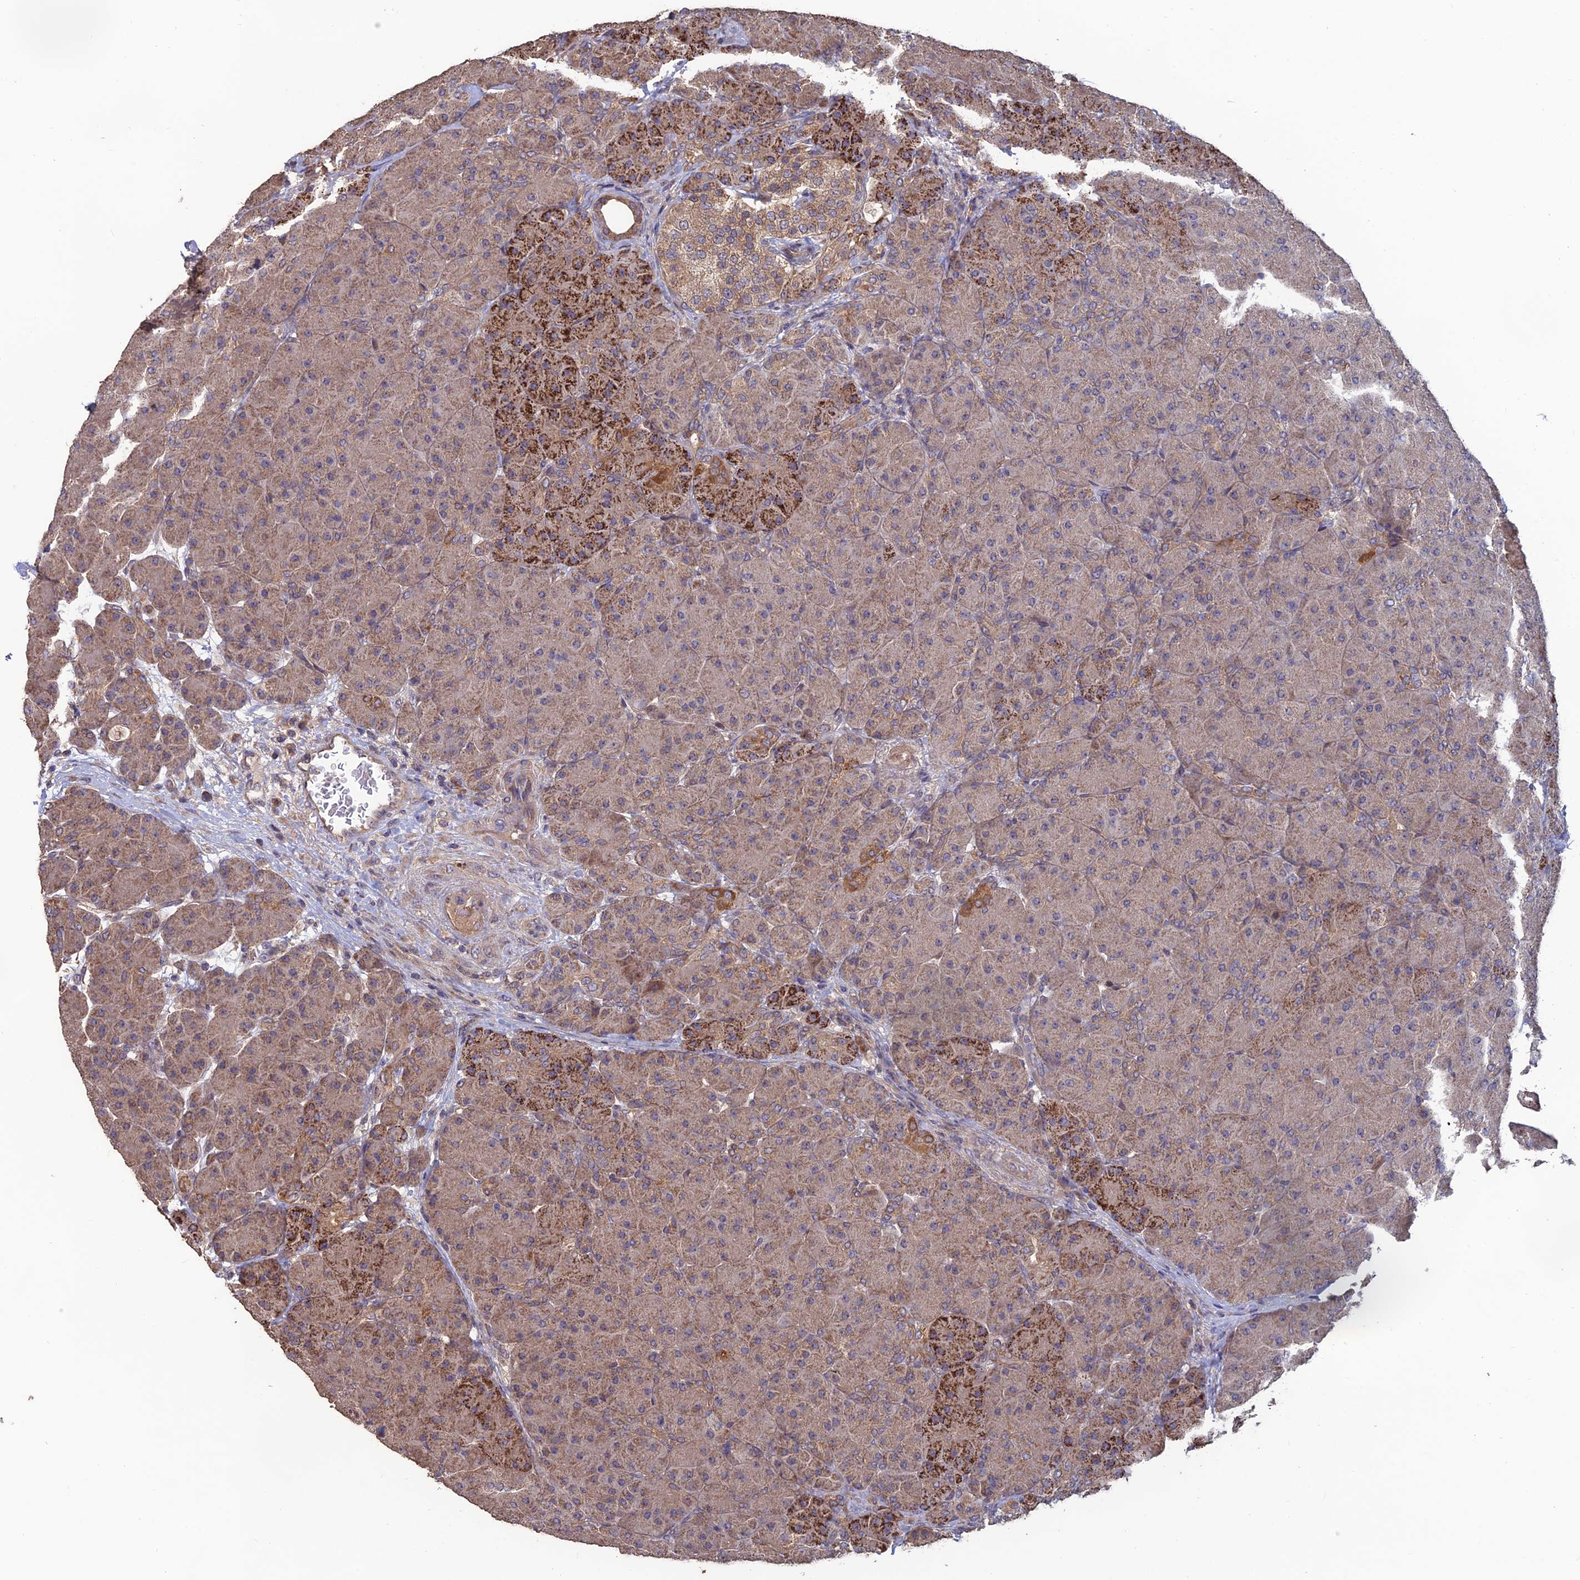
{"staining": {"intensity": "strong", "quantity": ">75%", "location": "cytoplasmic/membranous"}, "tissue": "pancreas", "cell_type": "Exocrine glandular cells", "image_type": "normal", "snomed": [{"axis": "morphology", "description": "Normal tissue, NOS"}, {"axis": "topography", "description": "Pancreas"}], "caption": "Protein staining reveals strong cytoplasmic/membranous staining in about >75% of exocrine glandular cells in benign pancreas.", "gene": "SHISA5", "patient": {"sex": "male", "age": 66}}